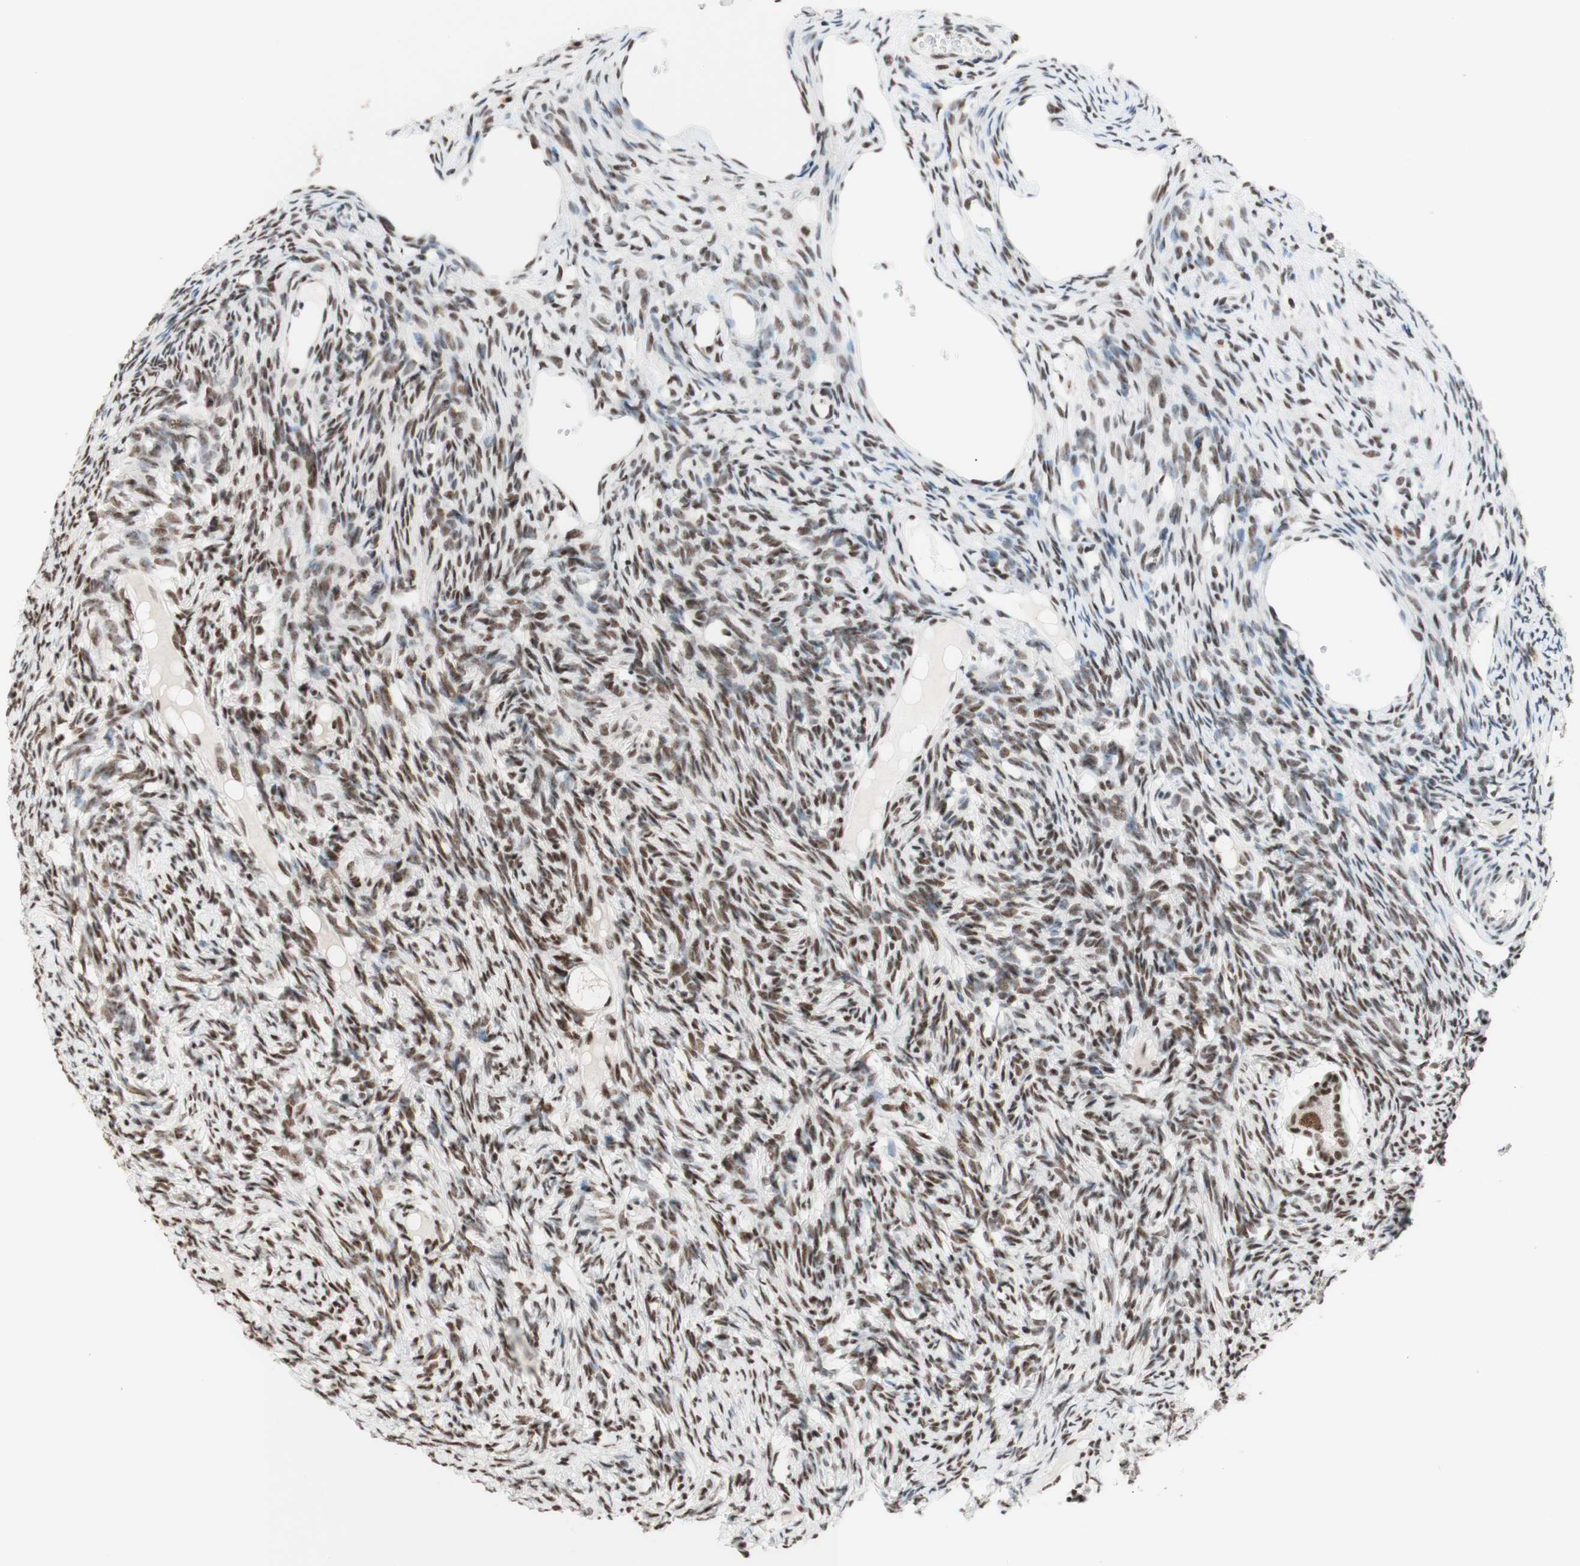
{"staining": {"intensity": "strong", "quantity": ">75%", "location": "nuclear"}, "tissue": "ovary", "cell_type": "Follicle cells", "image_type": "normal", "snomed": [{"axis": "morphology", "description": "Normal tissue, NOS"}, {"axis": "topography", "description": "Ovary"}], "caption": "Protein positivity by IHC demonstrates strong nuclear positivity in about >75% of follicle cells in normal ovary. (IHC, brightfield microscopy, high magnification).", "gene": "PRPF19", "patient": {"sex": "female", "age": 33}}